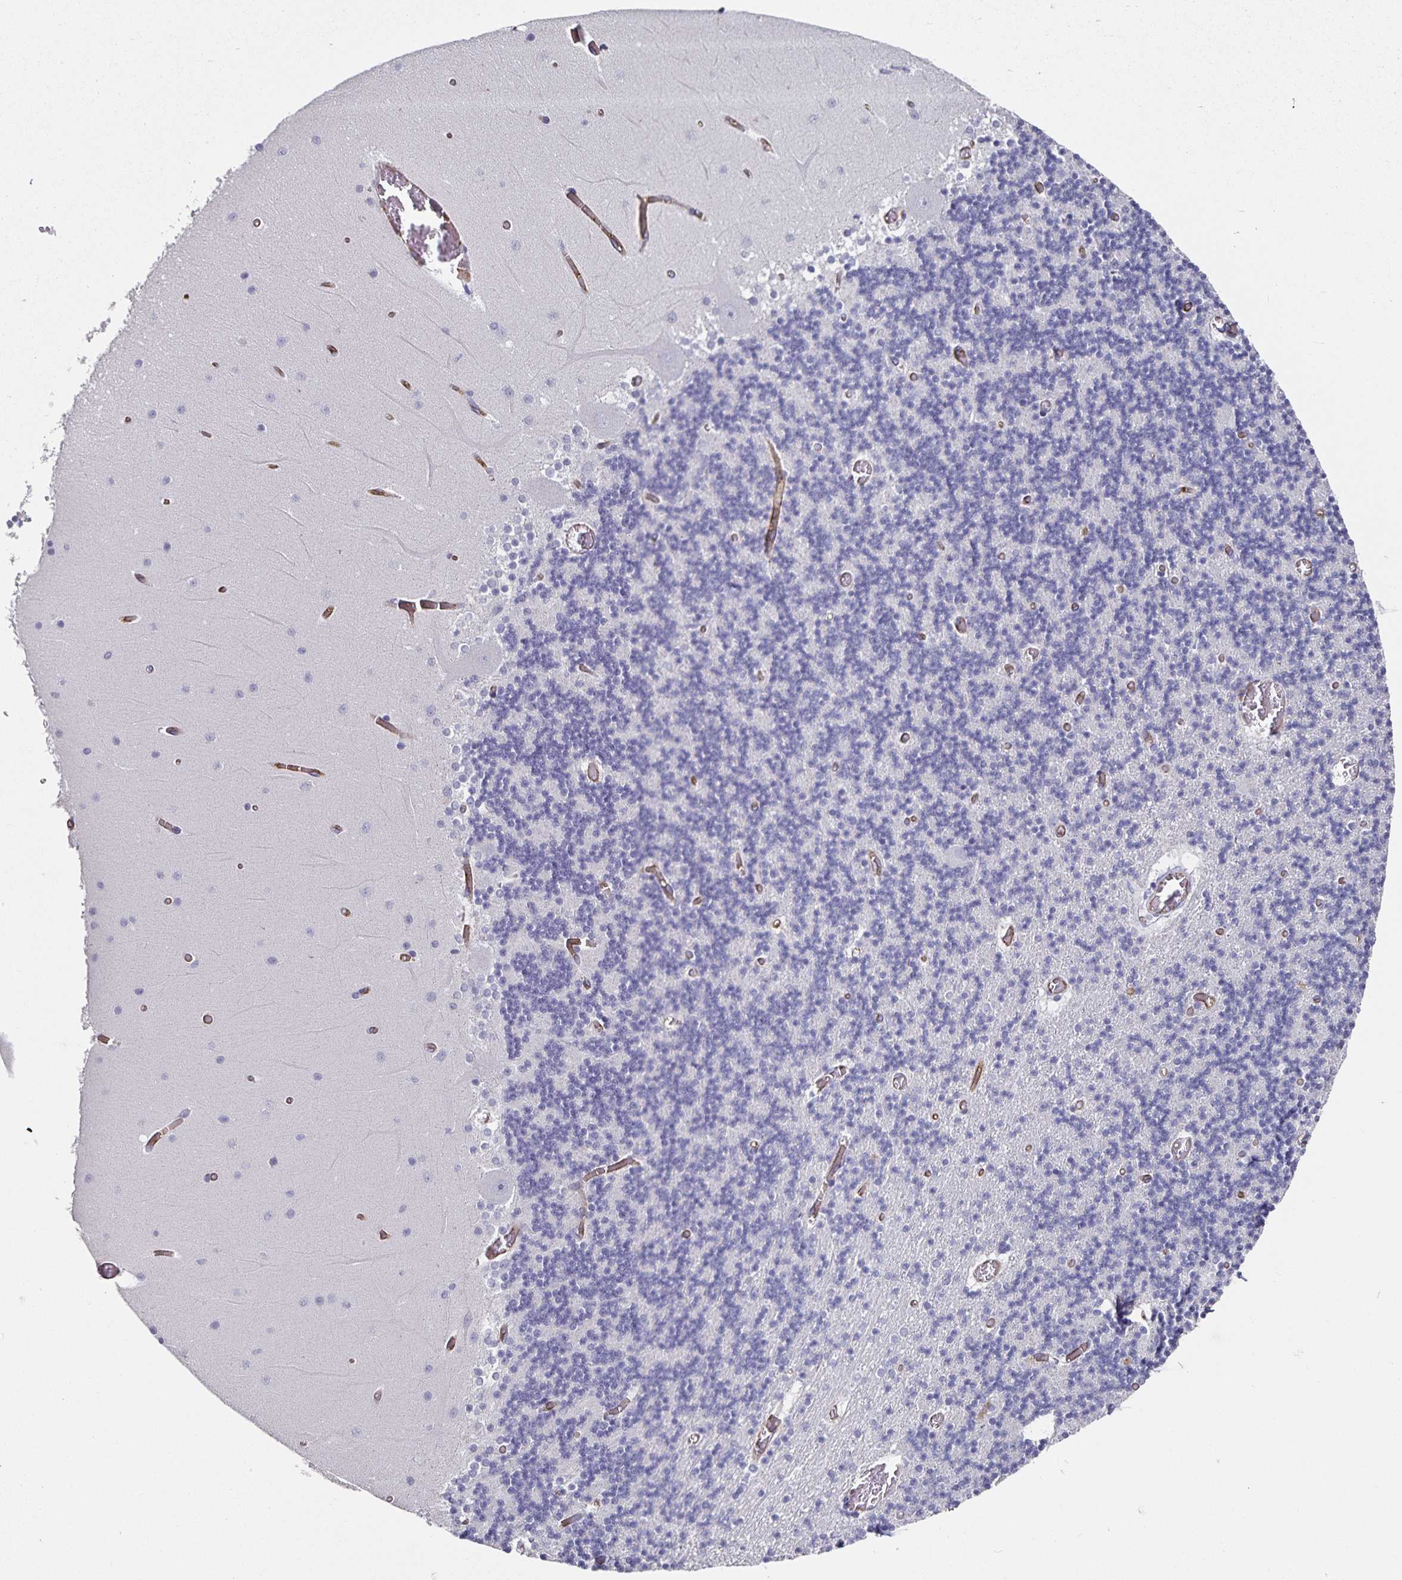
{"staining": {"intensity": "negative", "quantity": "none", "location": "none"}, "tissue": "cerebellum", "cell_type": "Cells in granular layer", "image_type": "normal", "snomed": [{"axis": "morphology", "description": "Normal tissue, NOS"}, {"axis": "topography", "description": "Cerebellum"}], "caption": "IHC image of benign cerebellum stained for a protein (brown), which displays no expression in cells in granular layer.", "gene": "PODXL", "patient": {"sex": "female", "age": 28}}